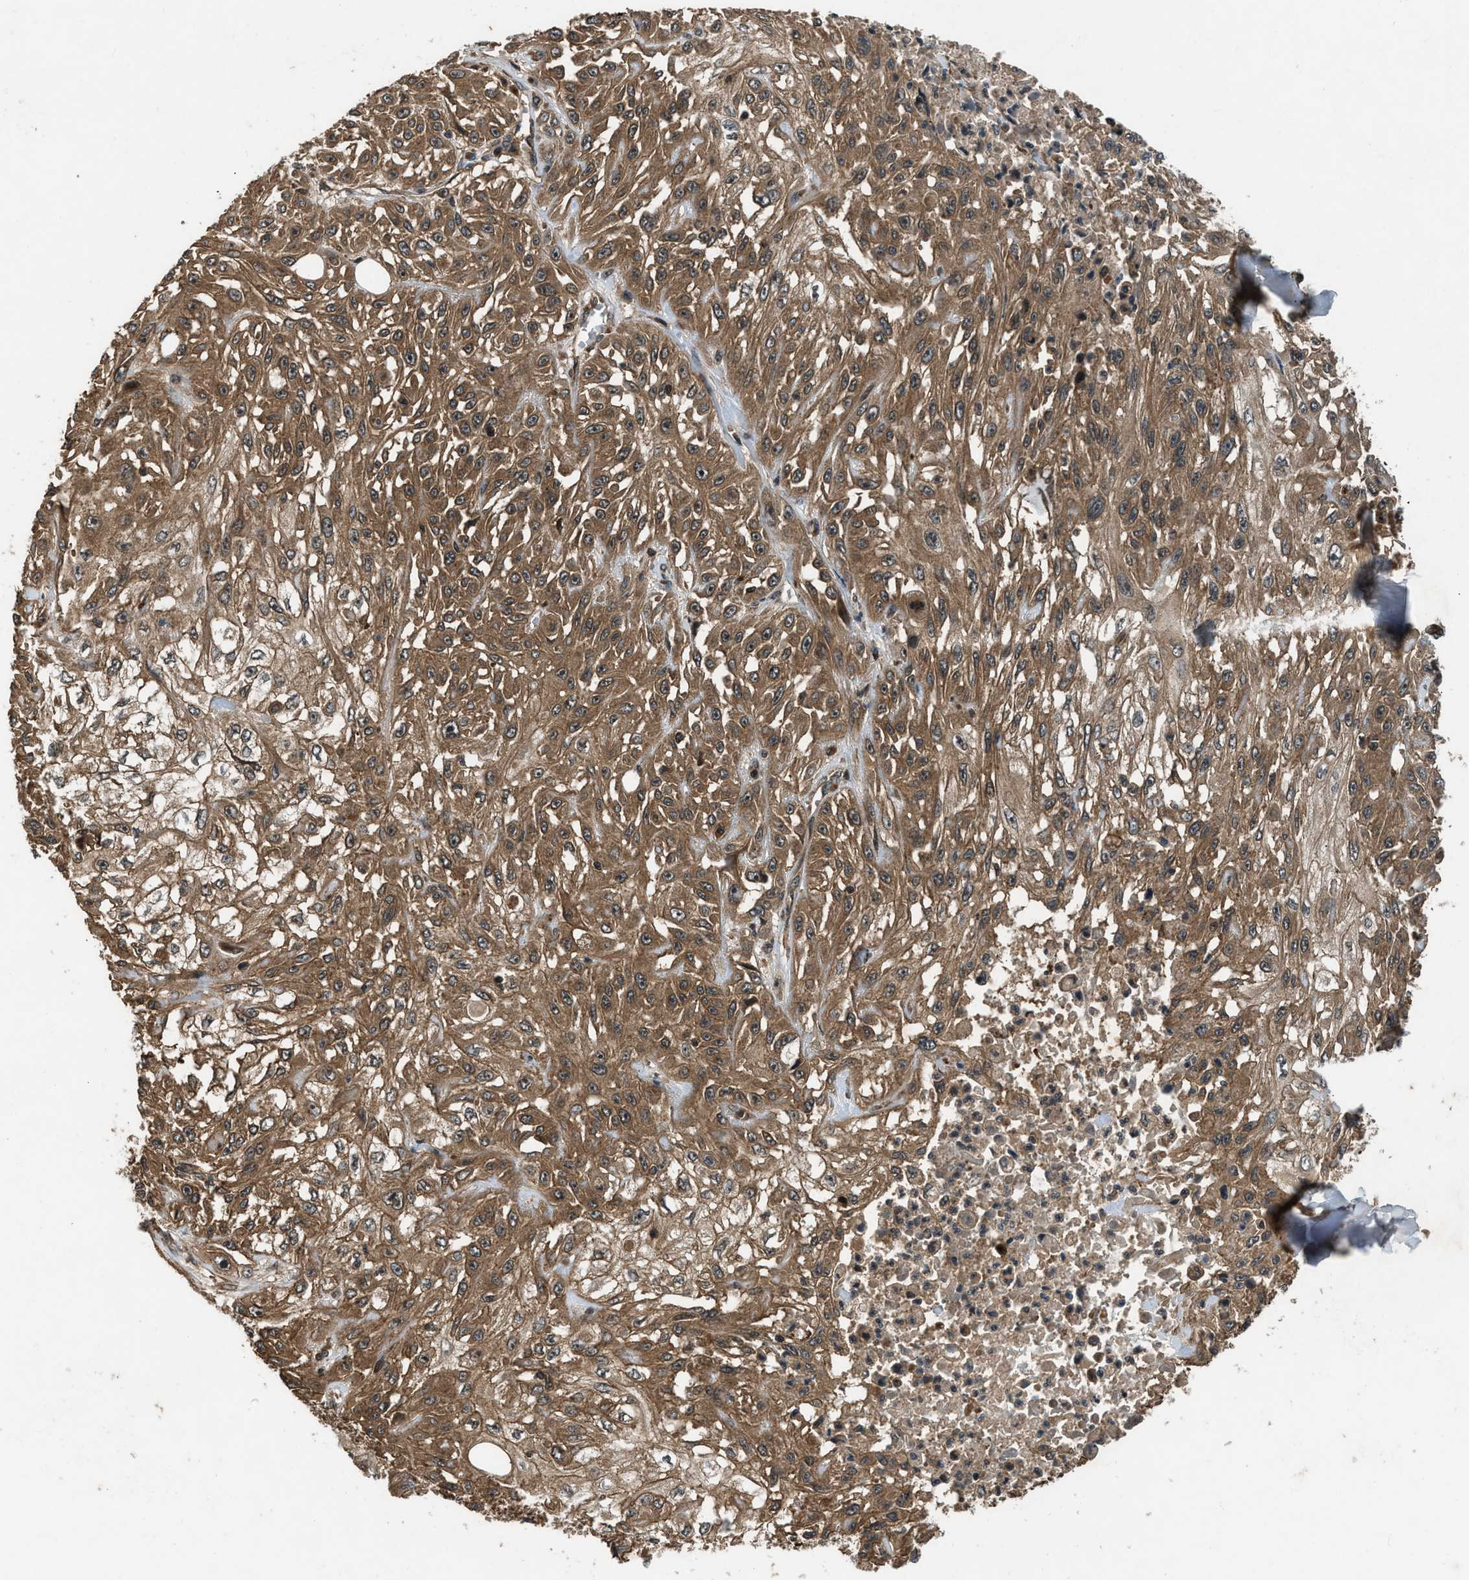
{"staining": {"intensity": "moderate", "quantity": ">75%", "location": "cytoplasmic/membranous"}, "tissue": "skin cancer", "cell_type": "Tumor cells", "image_type": "cancer", "snomed": [{"axis": "morphology", "description": "Squamous cell carcinoma, NOS"}, {"axis": "morphology", "description": "Squamous cell carcinoma, metastatic, NOS"}, {"axis": "topography", "description": "Skin"}, {"axis": "topography", "description": "Lymph node"}], "caption": "Immunohistochemistry (IHC) photomicrograph of metastatic squamous cell carcinoma (skin) stained for a protein (brown), which exhibits medium levels of moderate cytoplasmic/membranous positivity in approximately >75% of tumor cells.", "gene": "RPS6KB1", "patient": {"sex": "male", "age": 75}}